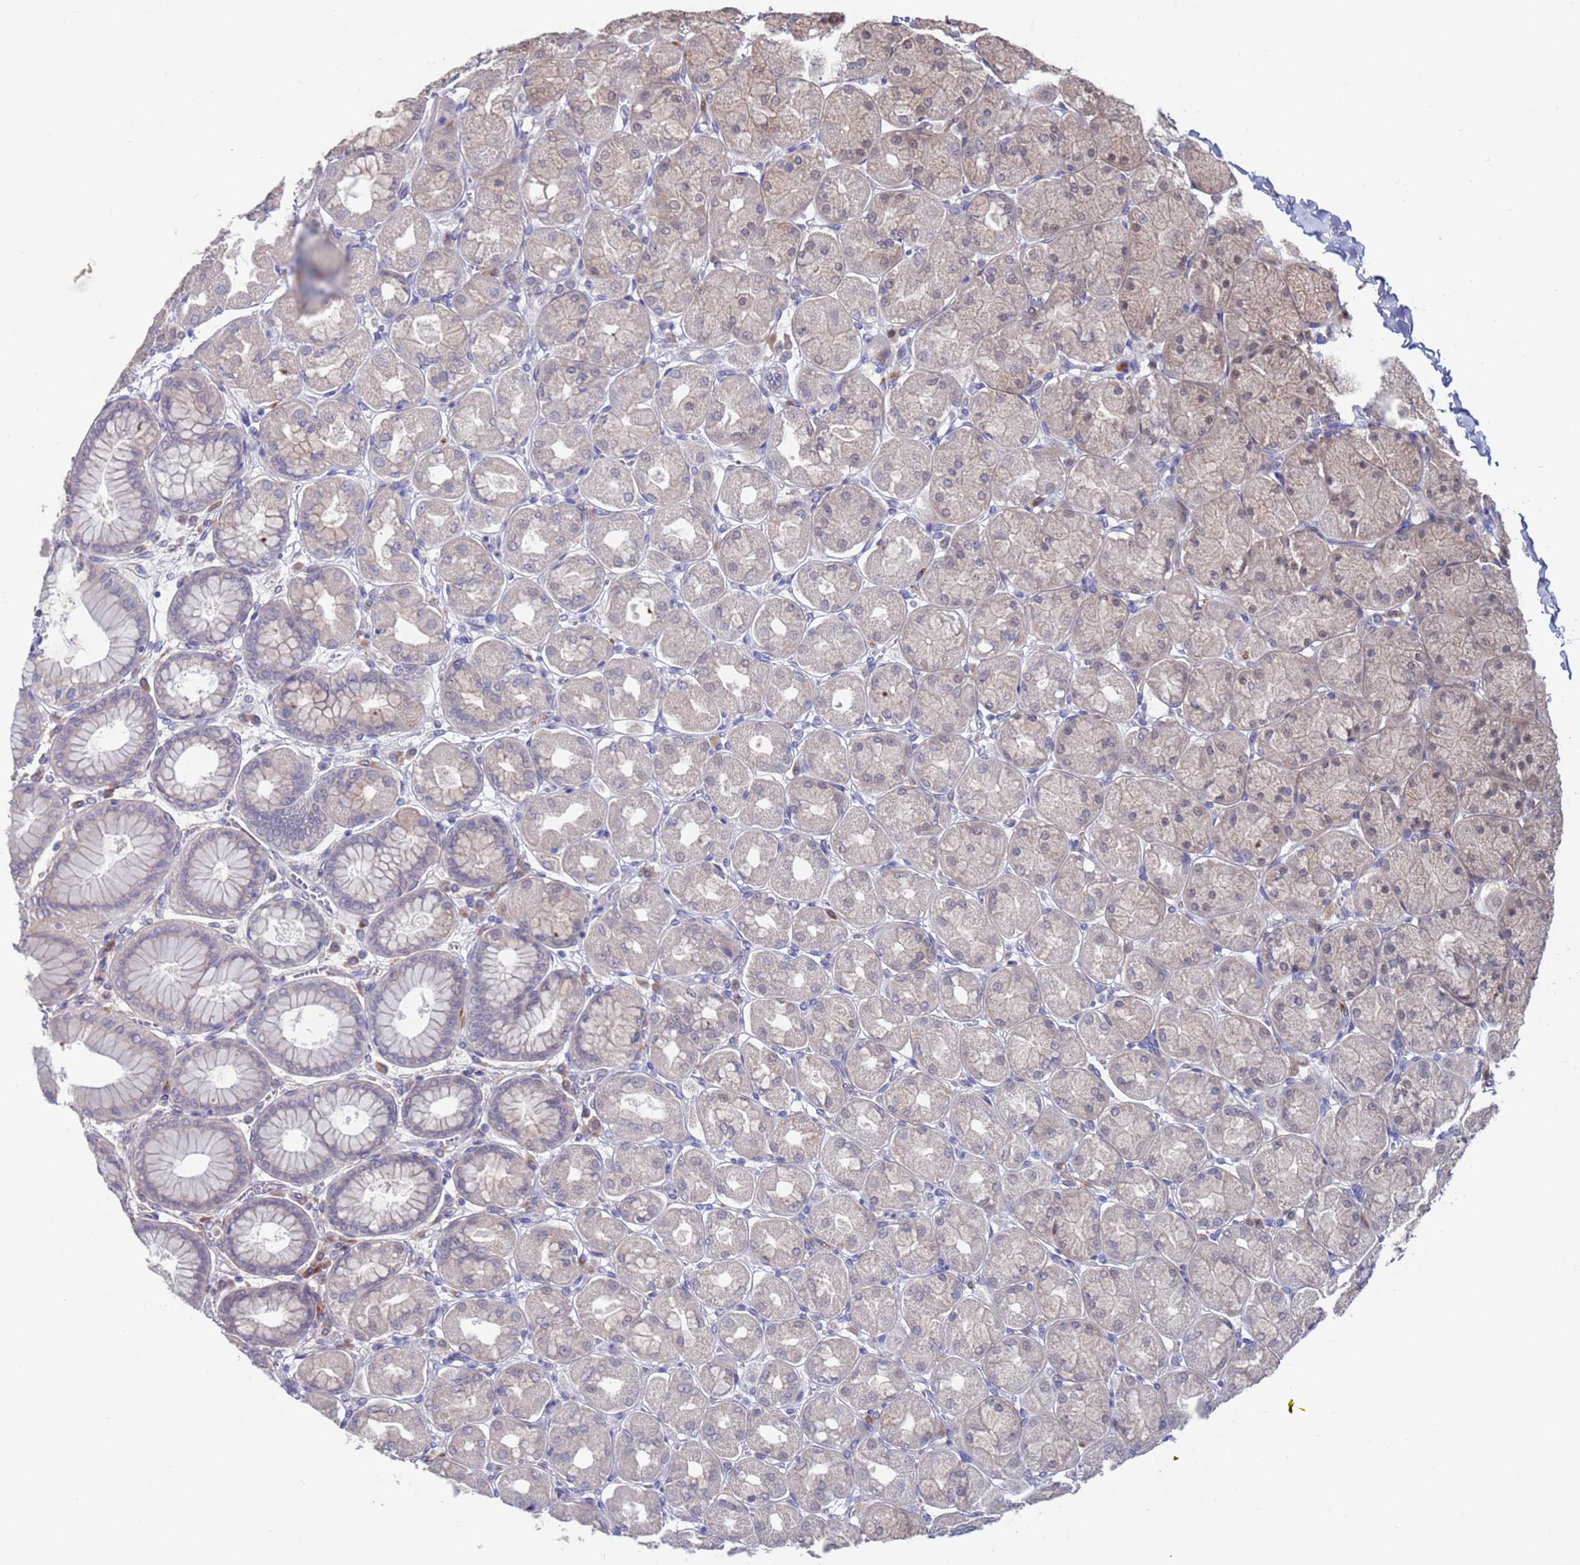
{"staining": {"intensity": "moderate", "quantity": "<25%", "location": "cytoplasmic/membranous,nuclear"}, "tissue": "stomach", "cell_type": "Glandular cells", "image_type": "normal", "snomed": [{"axis": "morphology", "description": "Normal tissue, NOS"}, {"axis": "topography", "description": "Stomach, upper"}], "caption": "IHC (DAB) staining of benign human stomach displays moderate cytoplasmic/membranous,nuclear protein positivity in about <25% of glandular cells. The staining was performed using DAB (3,3'-diaminobenzidine), with brown indicating positive protein expression. Nuclei are stained blue with hematoxylin.", "gene": "FBXO27", "patient": {"sex": "female", "age": 56}}